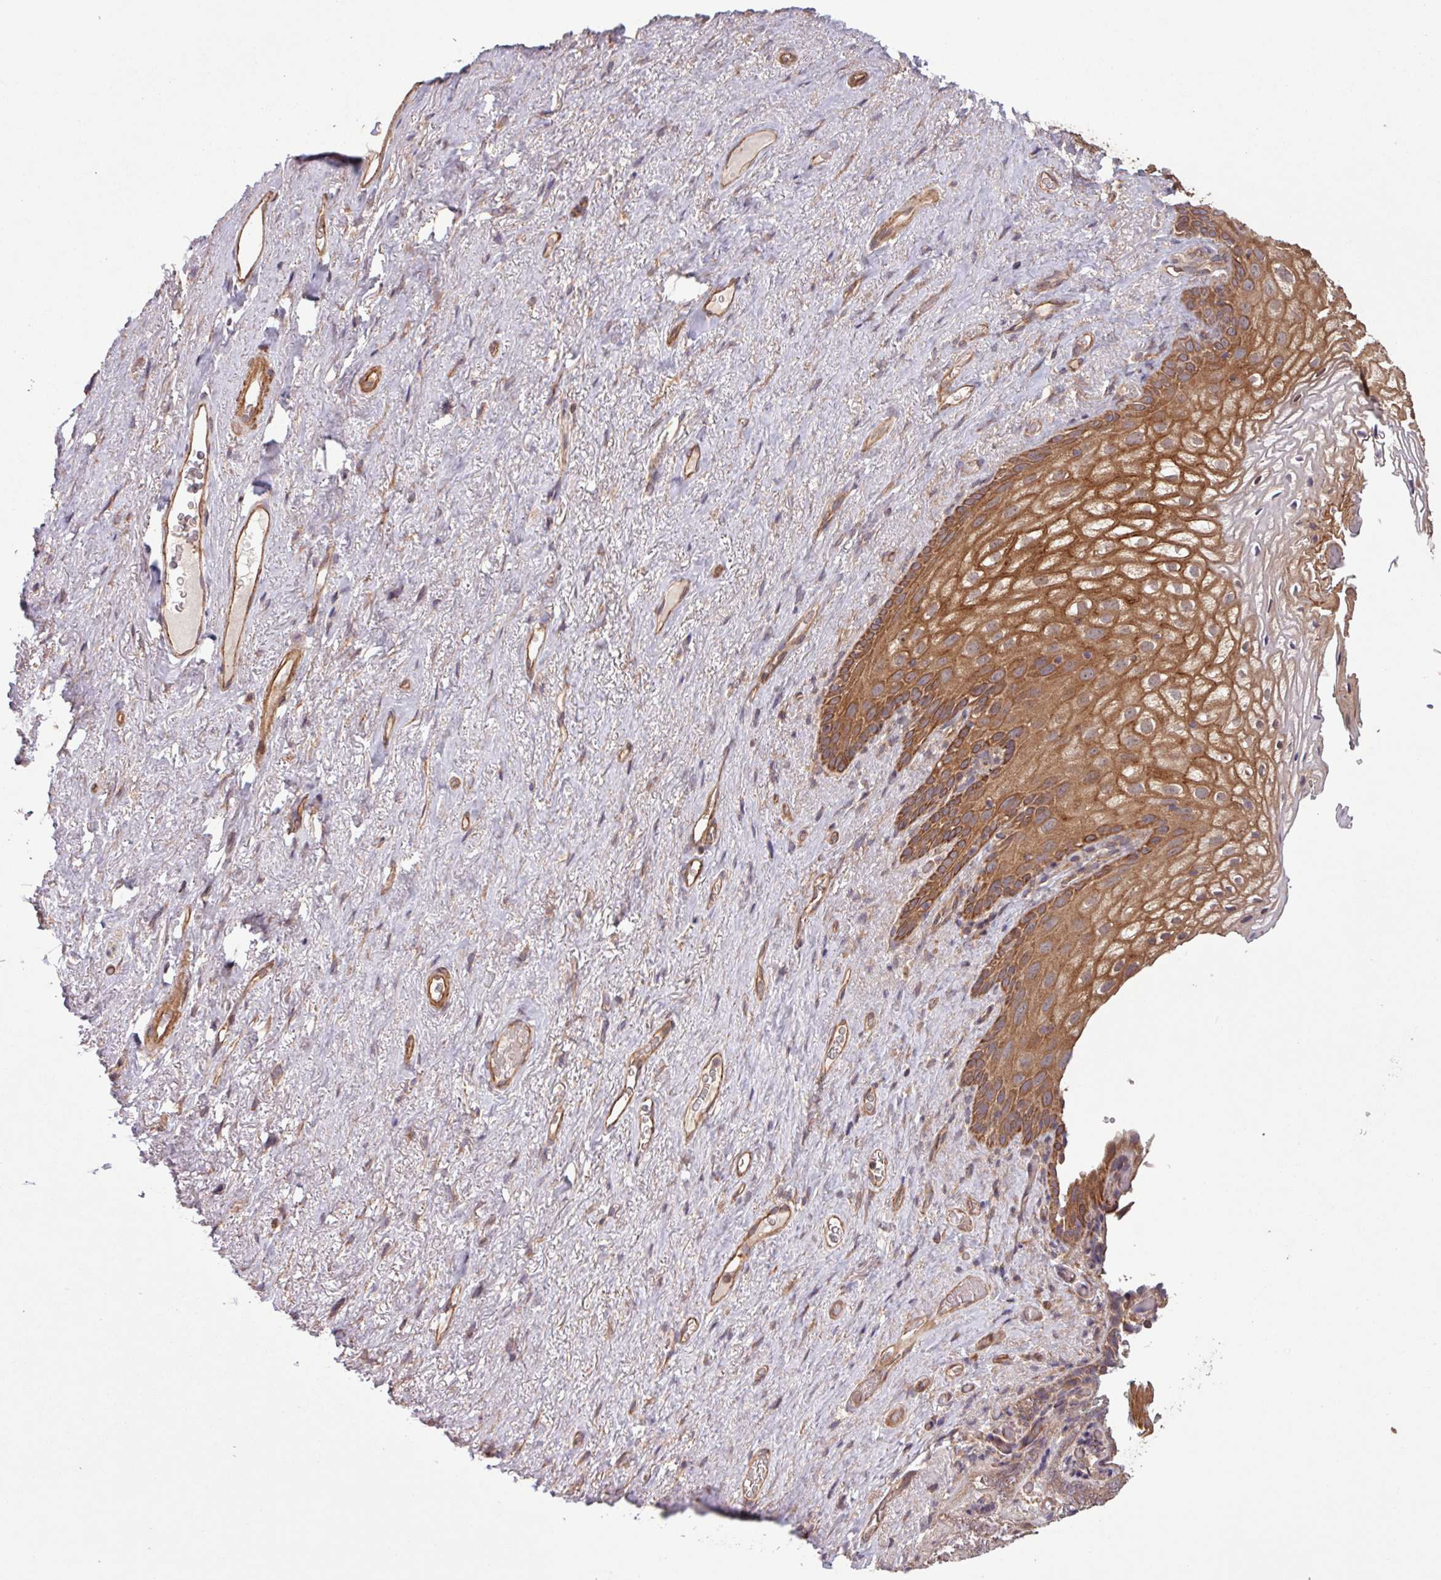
{"staining": {"intensity": "strong", "quantity": ">75%", "location": "cytoplasmic/membranous"}, "tissue": "vagina", "cell_type": "Squamous epithelial cells", "image_type": "normal", "snomed": [{"axis": "morphology", "description": "Normal tissue, NOS"}, {"axis": "topography", "description": "Vagina"}, {"axis": "topography", "description": "Peripheral nerve tissue"}], "caption": "Protein staining of benign vagina displays strong cytoplasmic/membranous staining in approximately >75% of squamous epithelial cells. (brown staining indicates protein expression, while blue staining denotes nuclei).", "gene": "TRABD2A", "patient": {"sex": "female", "age": 71}}